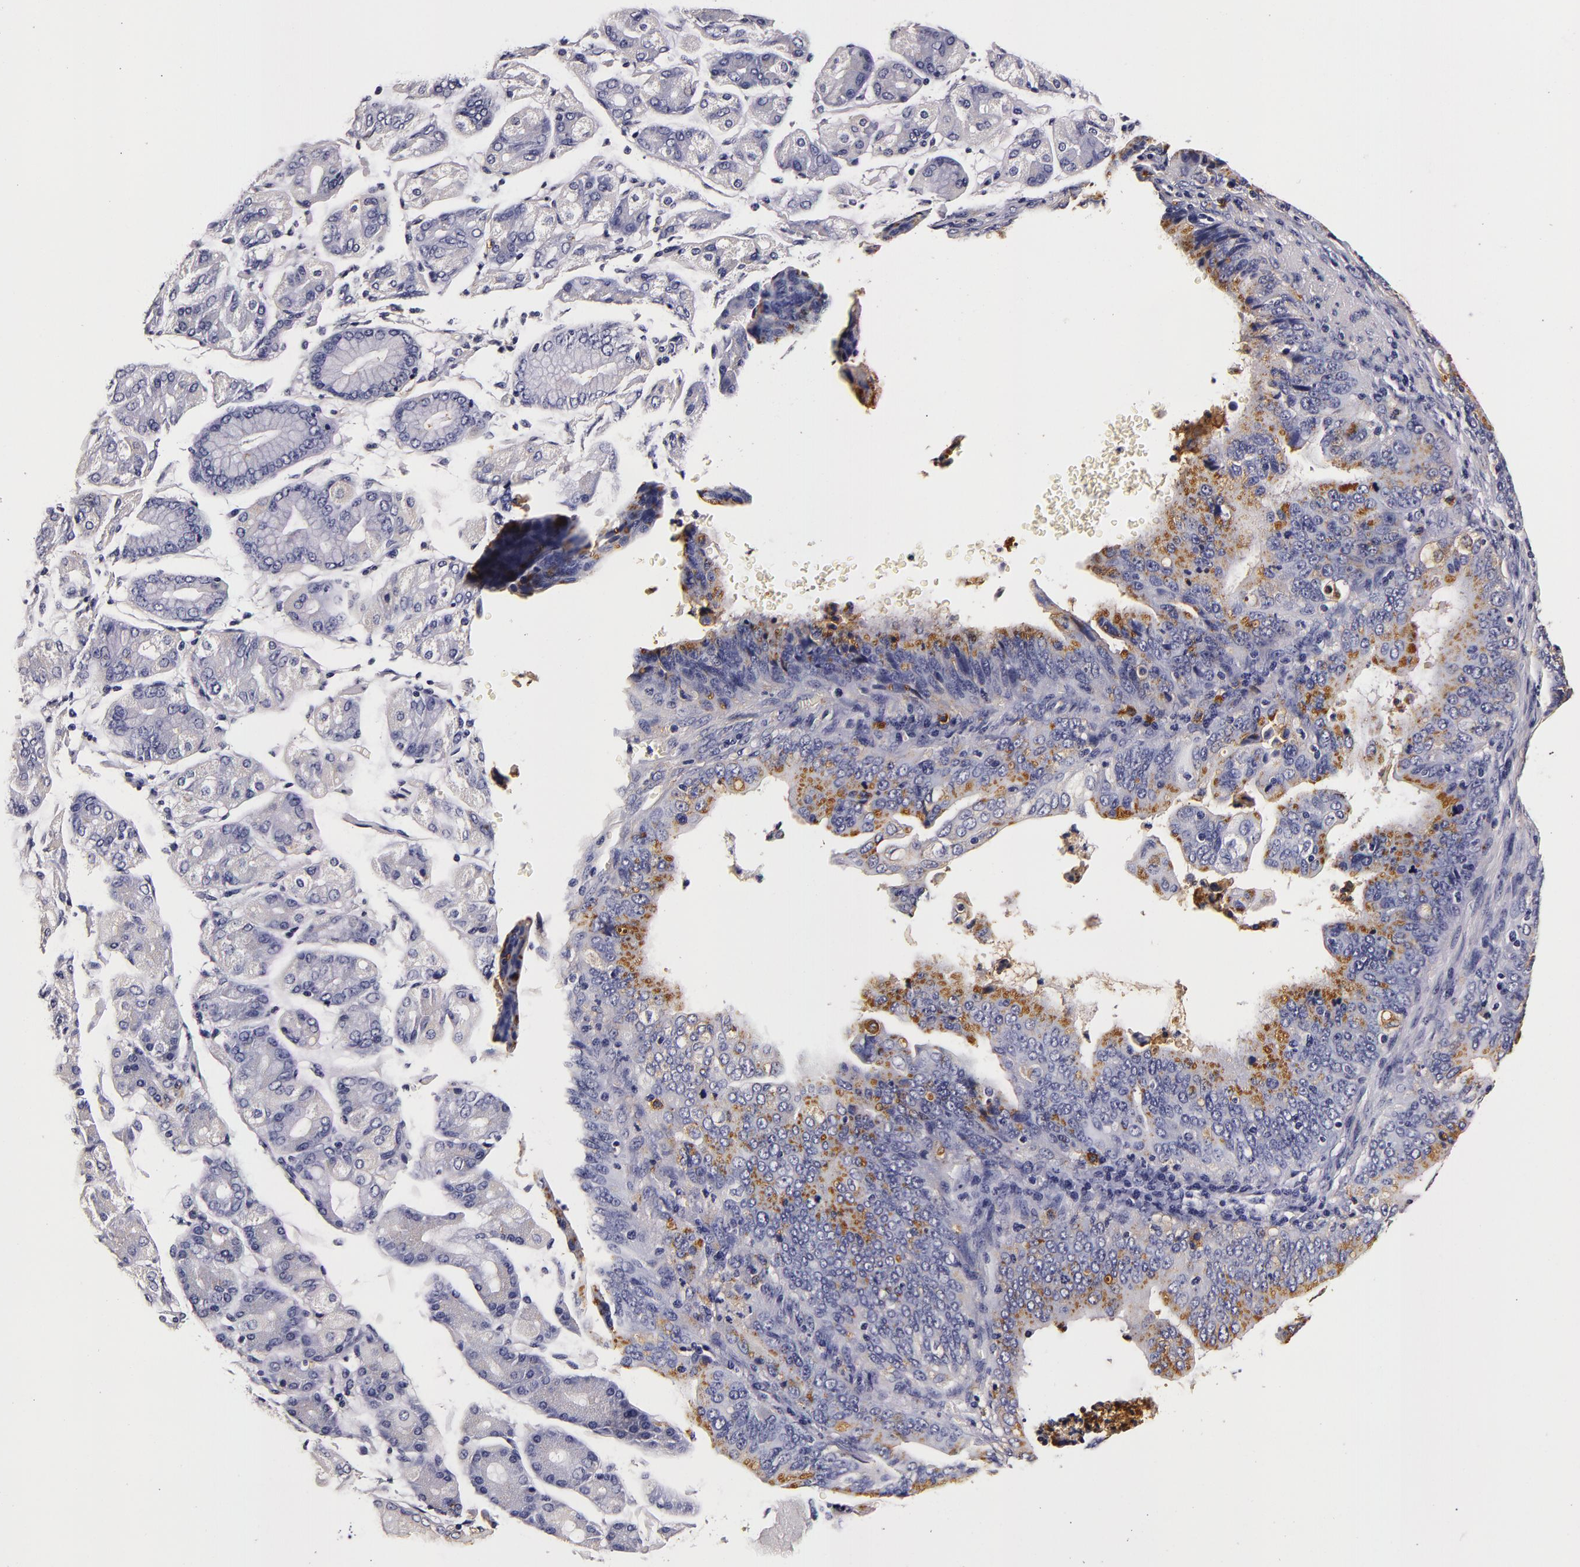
{"staining": {"intensity": "negative", "quantity": "none", "location": "none"}, "tissue": "stomach cancer", "cell_type": "Tumor cells", "image_type": "cancer", "snomed": [{"axis": "morphology", "description": "Adenocarcinoma, NOS"}, {"axis": "topography", "description": "Stomach, upper"}], "caption": "DAB (3,3'-diaminobenzidine) immunohistochemical staining of stomach cancer (adenocarcinoma) demonstrates no significant positivity in tumor cells.", "gene": "LGALS3BP", "patient": {"sex": "female", "age": 50}}